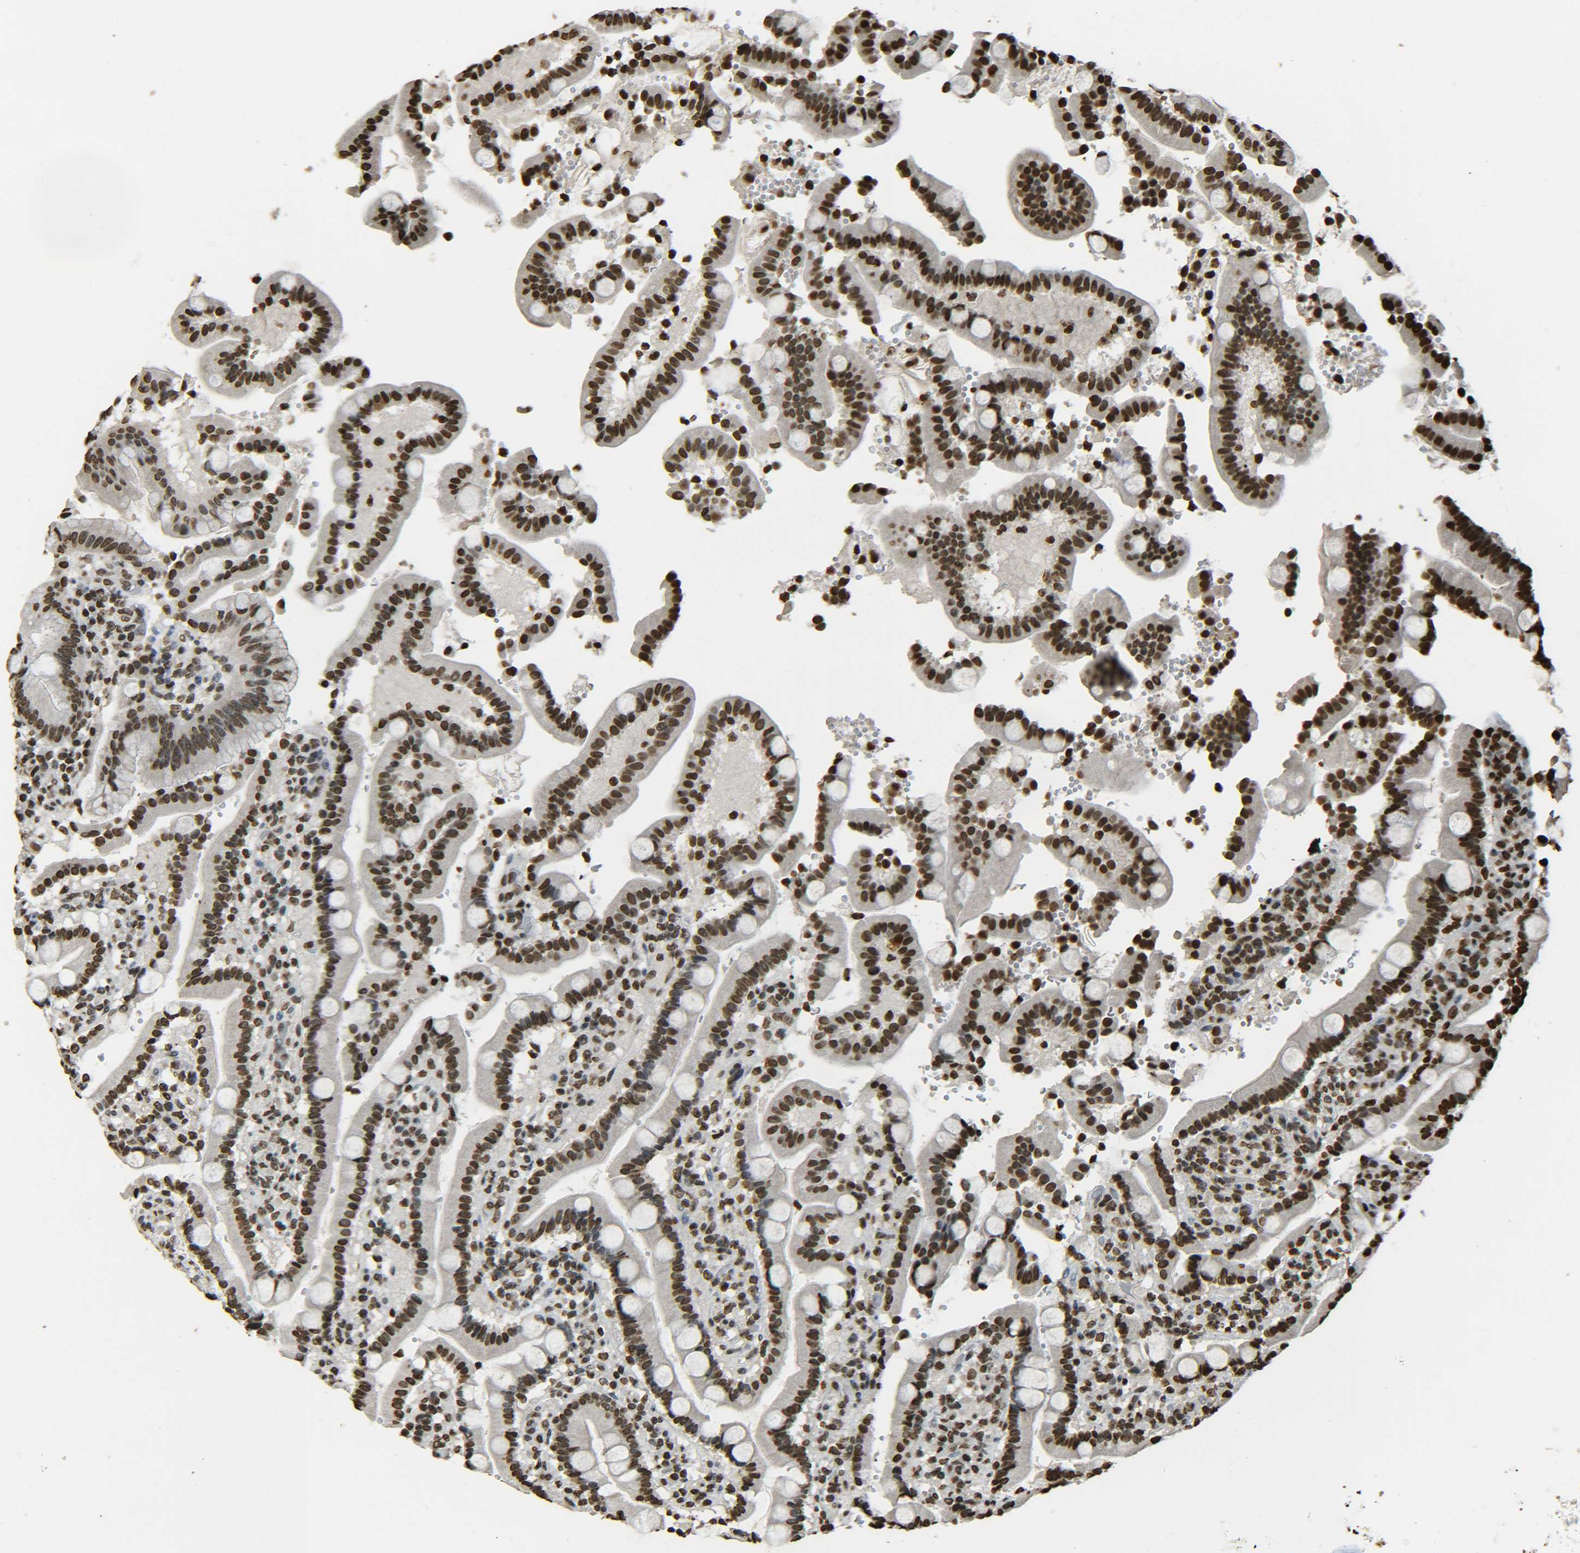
{"staining": {"intensity": "strong", "quantity": ">75%", "location": "nuclear"}, "tissue": "duodenum", "cell_type": "Glandular cells", "image_type": "normal", "snomed": [{"axis": "morphology", "description": "Normal tissue, NOS"}, {"axis": "topography", "description": "Small intestine, NOS"}], "caption": "Immunohistochemistry of unremarkable duodenum shows high levels of strong nuclear positivity in about >75% of glandular cells.", "gene": "H4C16", "patient": {"sex": "female", "age": 71}}